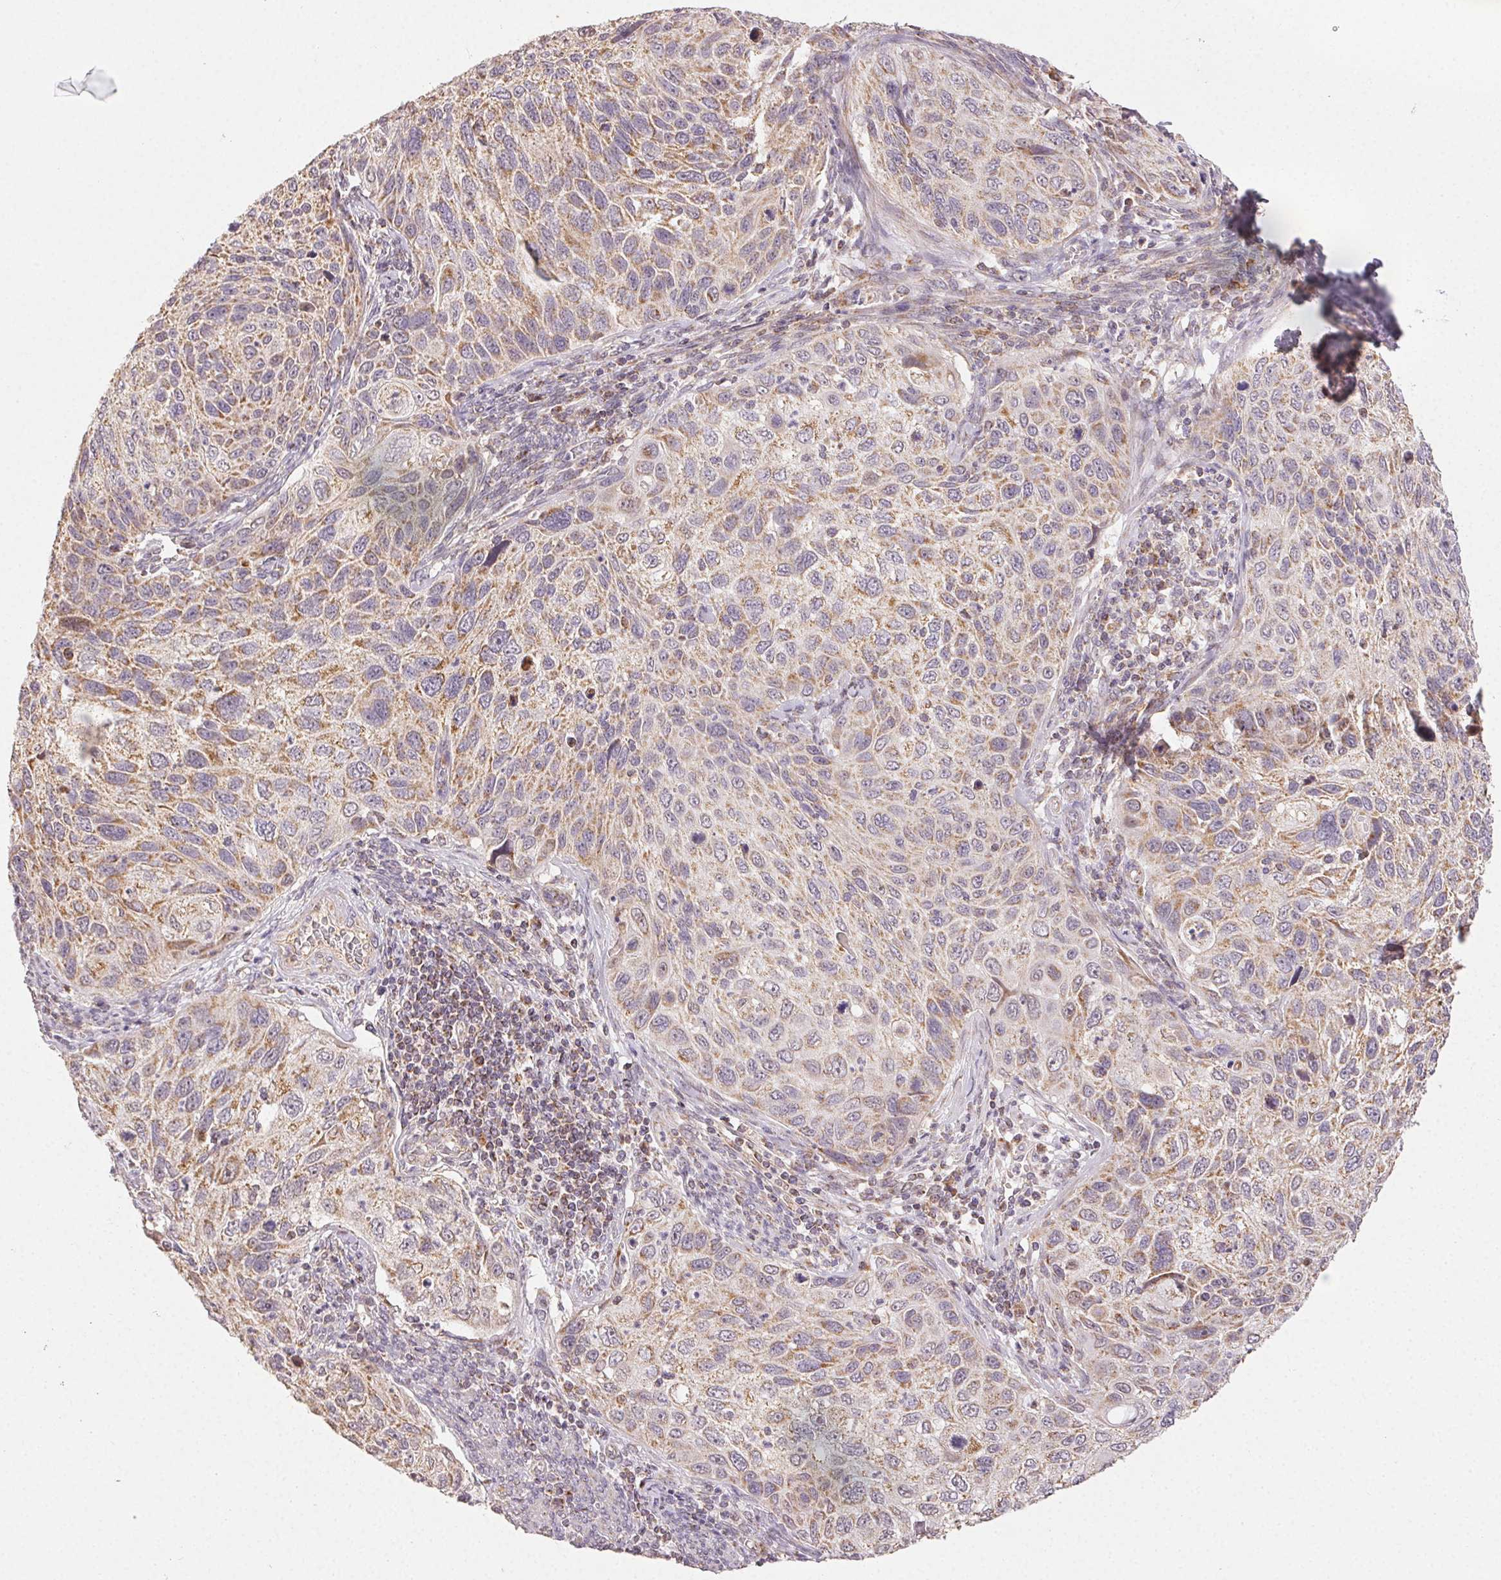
{"staining": {"intensity": "moderate", "quantity": "25%-75%", "location": "cytoplasmic/membranous"}, "tissue": "cervical cancer", "cell_type": "Tumor cells", "image_type": "cancer", "snomed": [{"axis": "morphology", "description": "Squamous cell carcinoma, NOS"}, {"axis": "topography", "description": "Cervix"}], "caption": "About 25%-75% of tumor cells in squamous cell carcinoma (cervical) show moderate cytoplasmic/membranous protein positivity as visualized by brown immunohistochemical staining.", "gene": "CLASP1", "patient": {"sex": "female", "age": 70}}